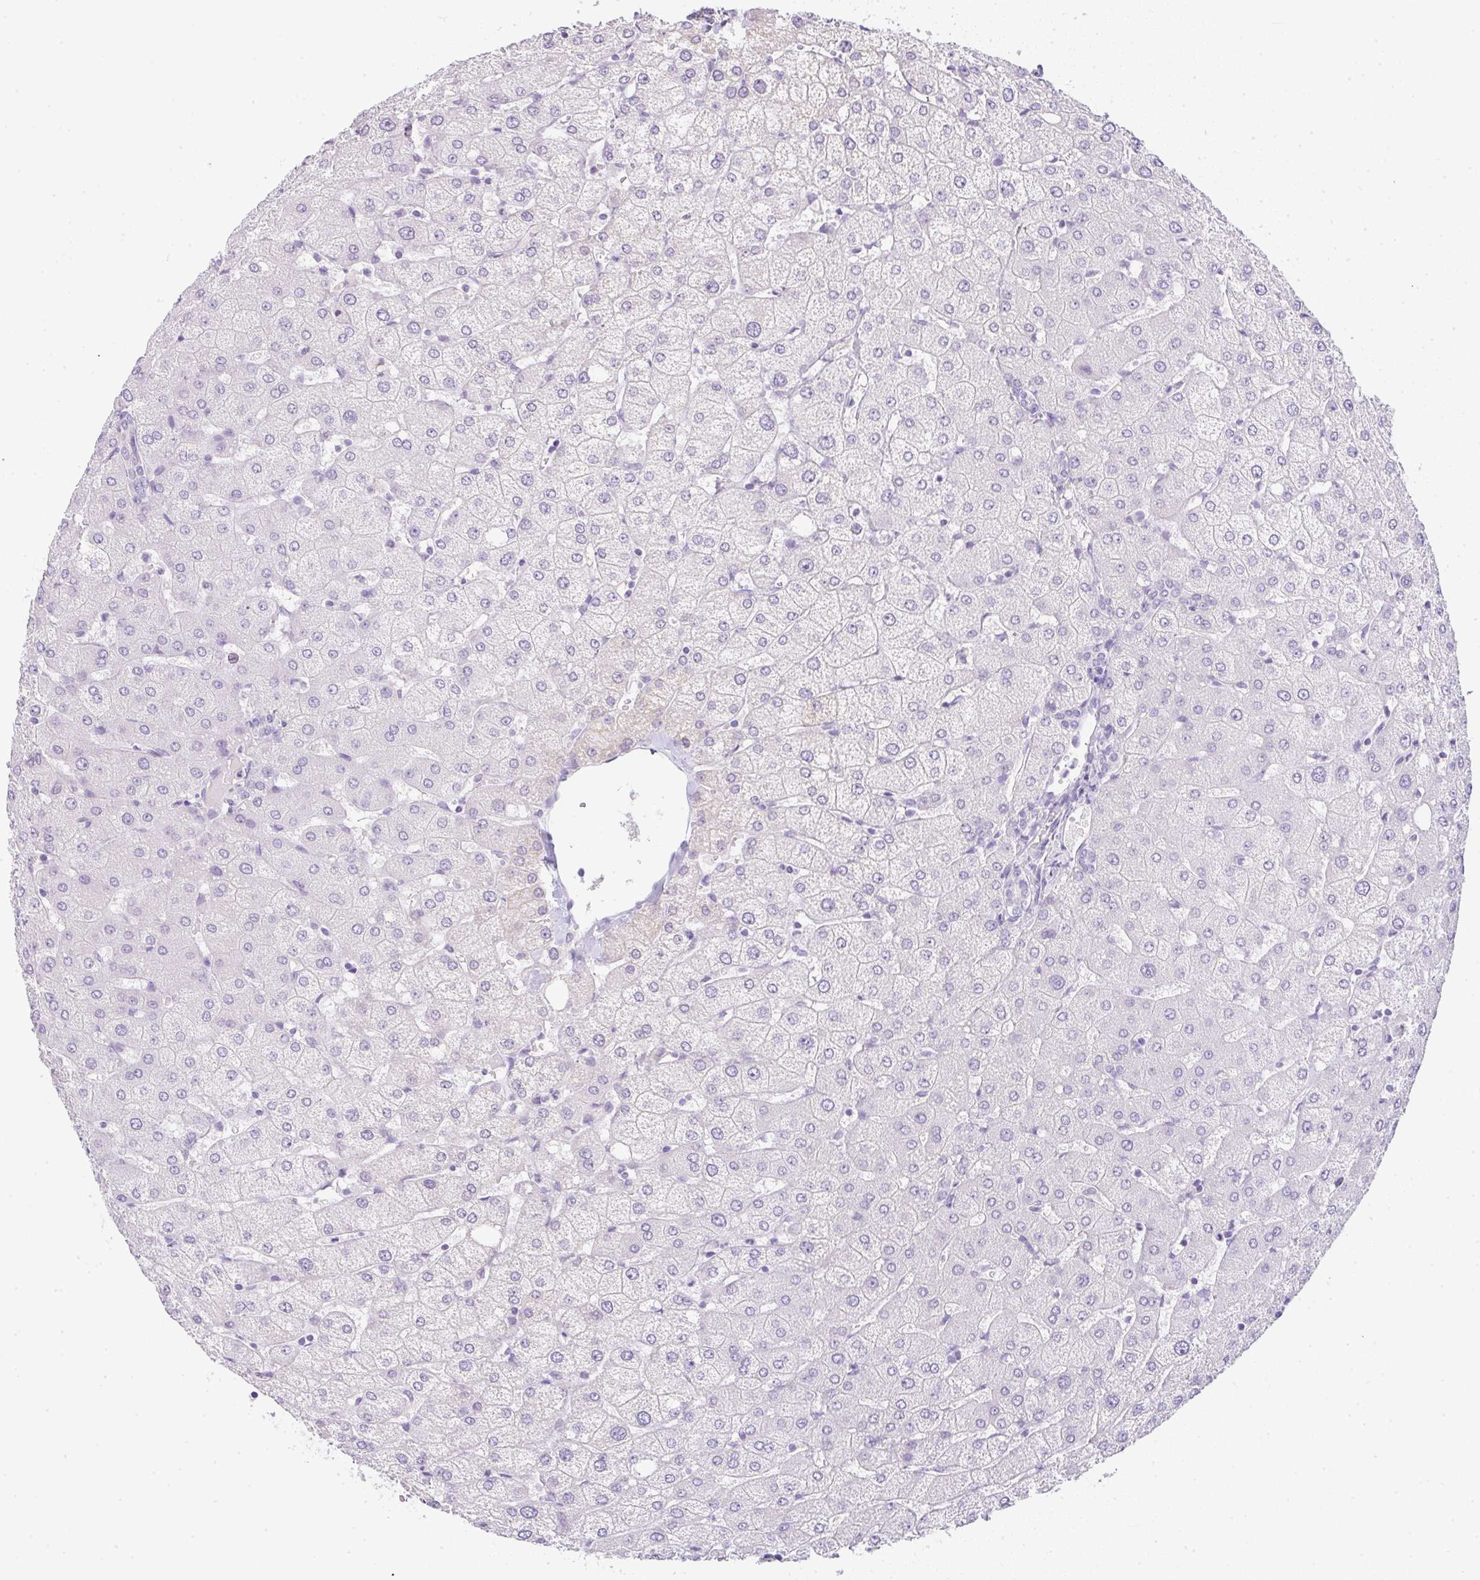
{"staining": {"intensity": "negative", "quantity": "none", "location": "none"}, "tissue": "liver", "cell_type": "Cholangiocytes", "image_type": "normal", "snomed": [{"axis": "morphology", "description": "Normal tissue, NOS"}, {"axis": "topography", "description": "Liver"}], "caption": "Photomicrograph shows no protein staining in cholangiocytes of unremarkable liver.", "gene": "LPAR4", "patient": {"sex": "female", "age": 54}}